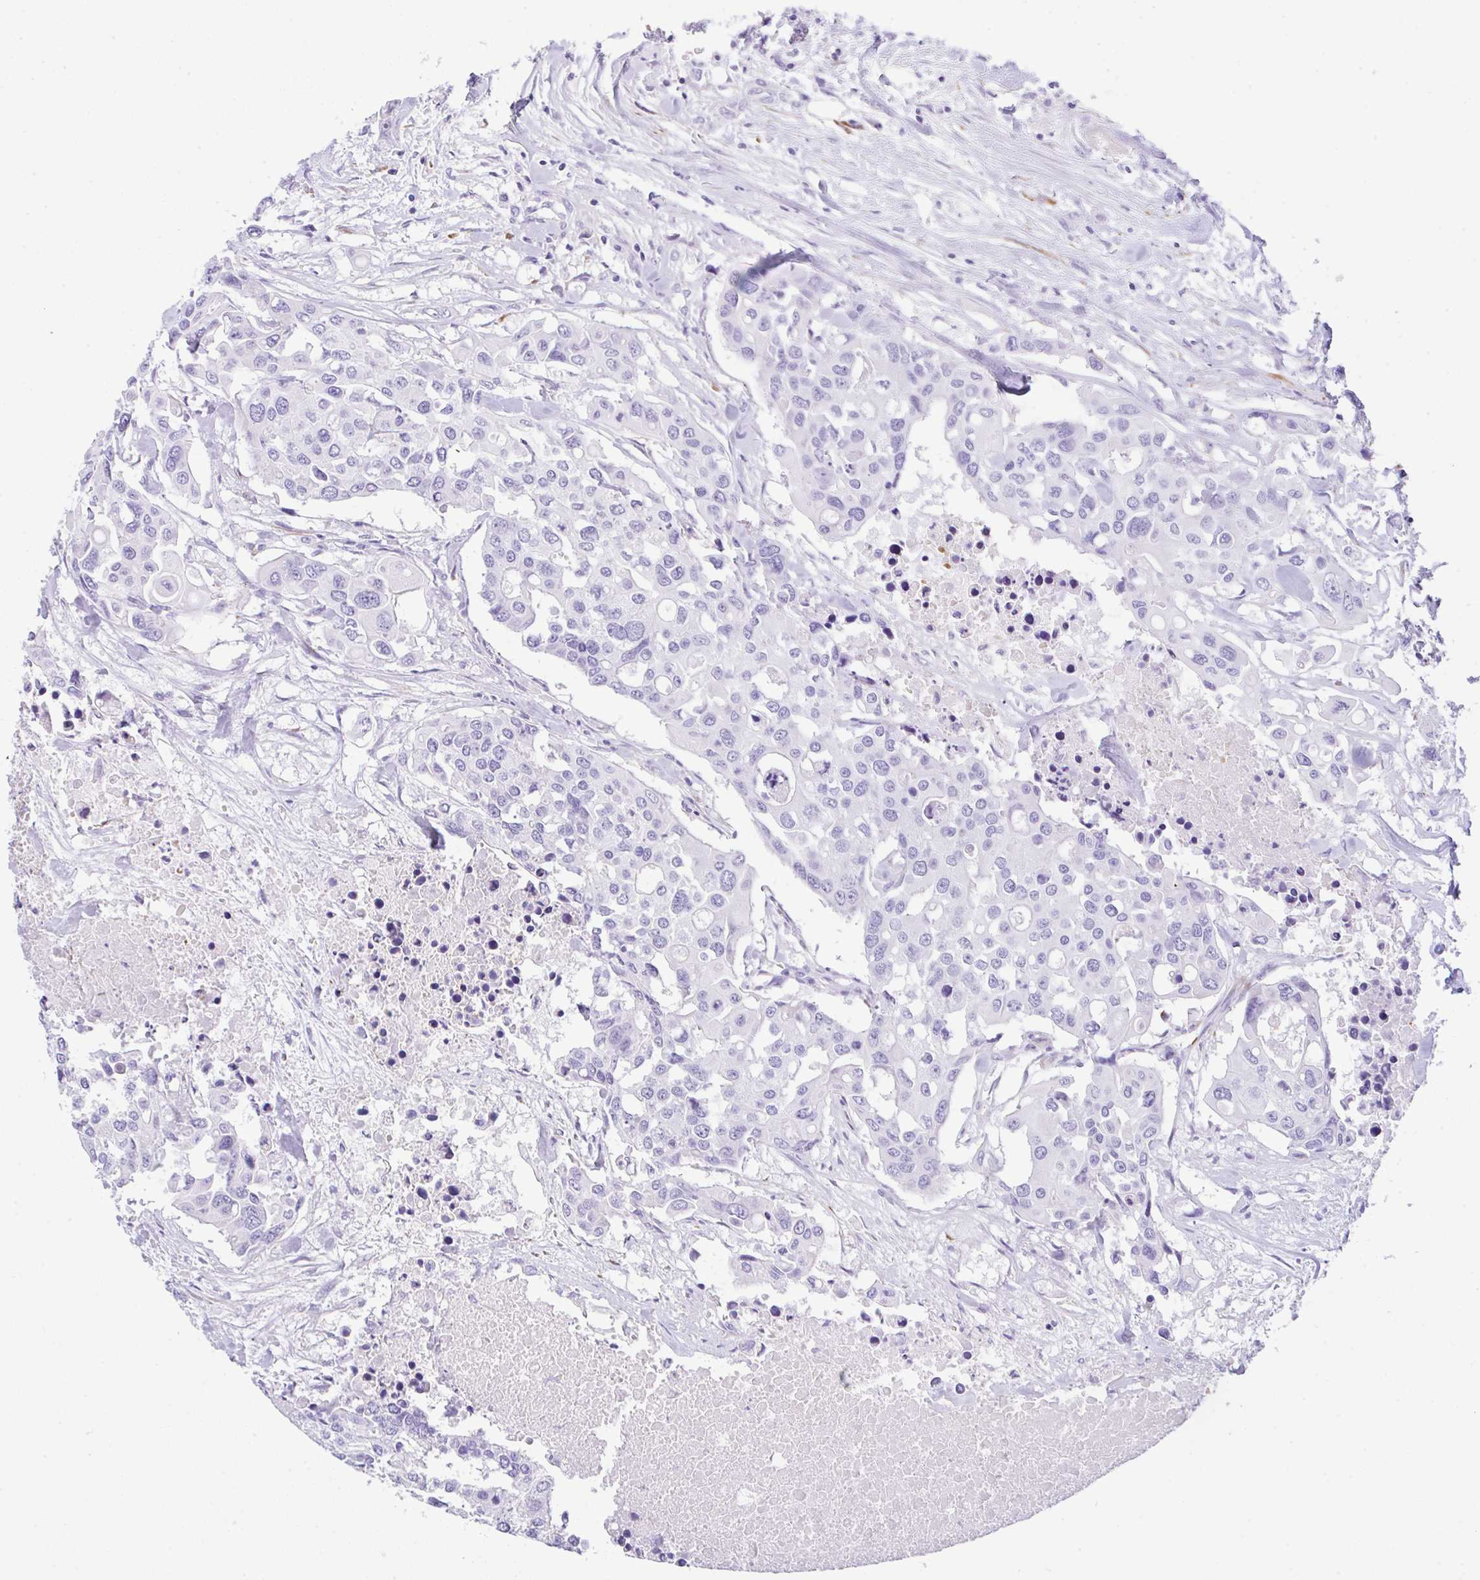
{"staining": {"intensity": "negative", "quantity": "none", "location": "none"}, "tissue": "colorectal cancer", "cell_type": "Tumor cells", "image_type": "cancer", "snomed": [{"axis": "morphology", "description": "Adenocarcinoma, NOS"}, {"axis": "topography", "description": "Colon"}], "caption": "The histopathology image demonstrates no staining of tumor cells in adenocarcinoma (colorectal).", "gene": "NDUFAF8", "patient": {"sex": "male", "age": 77}}